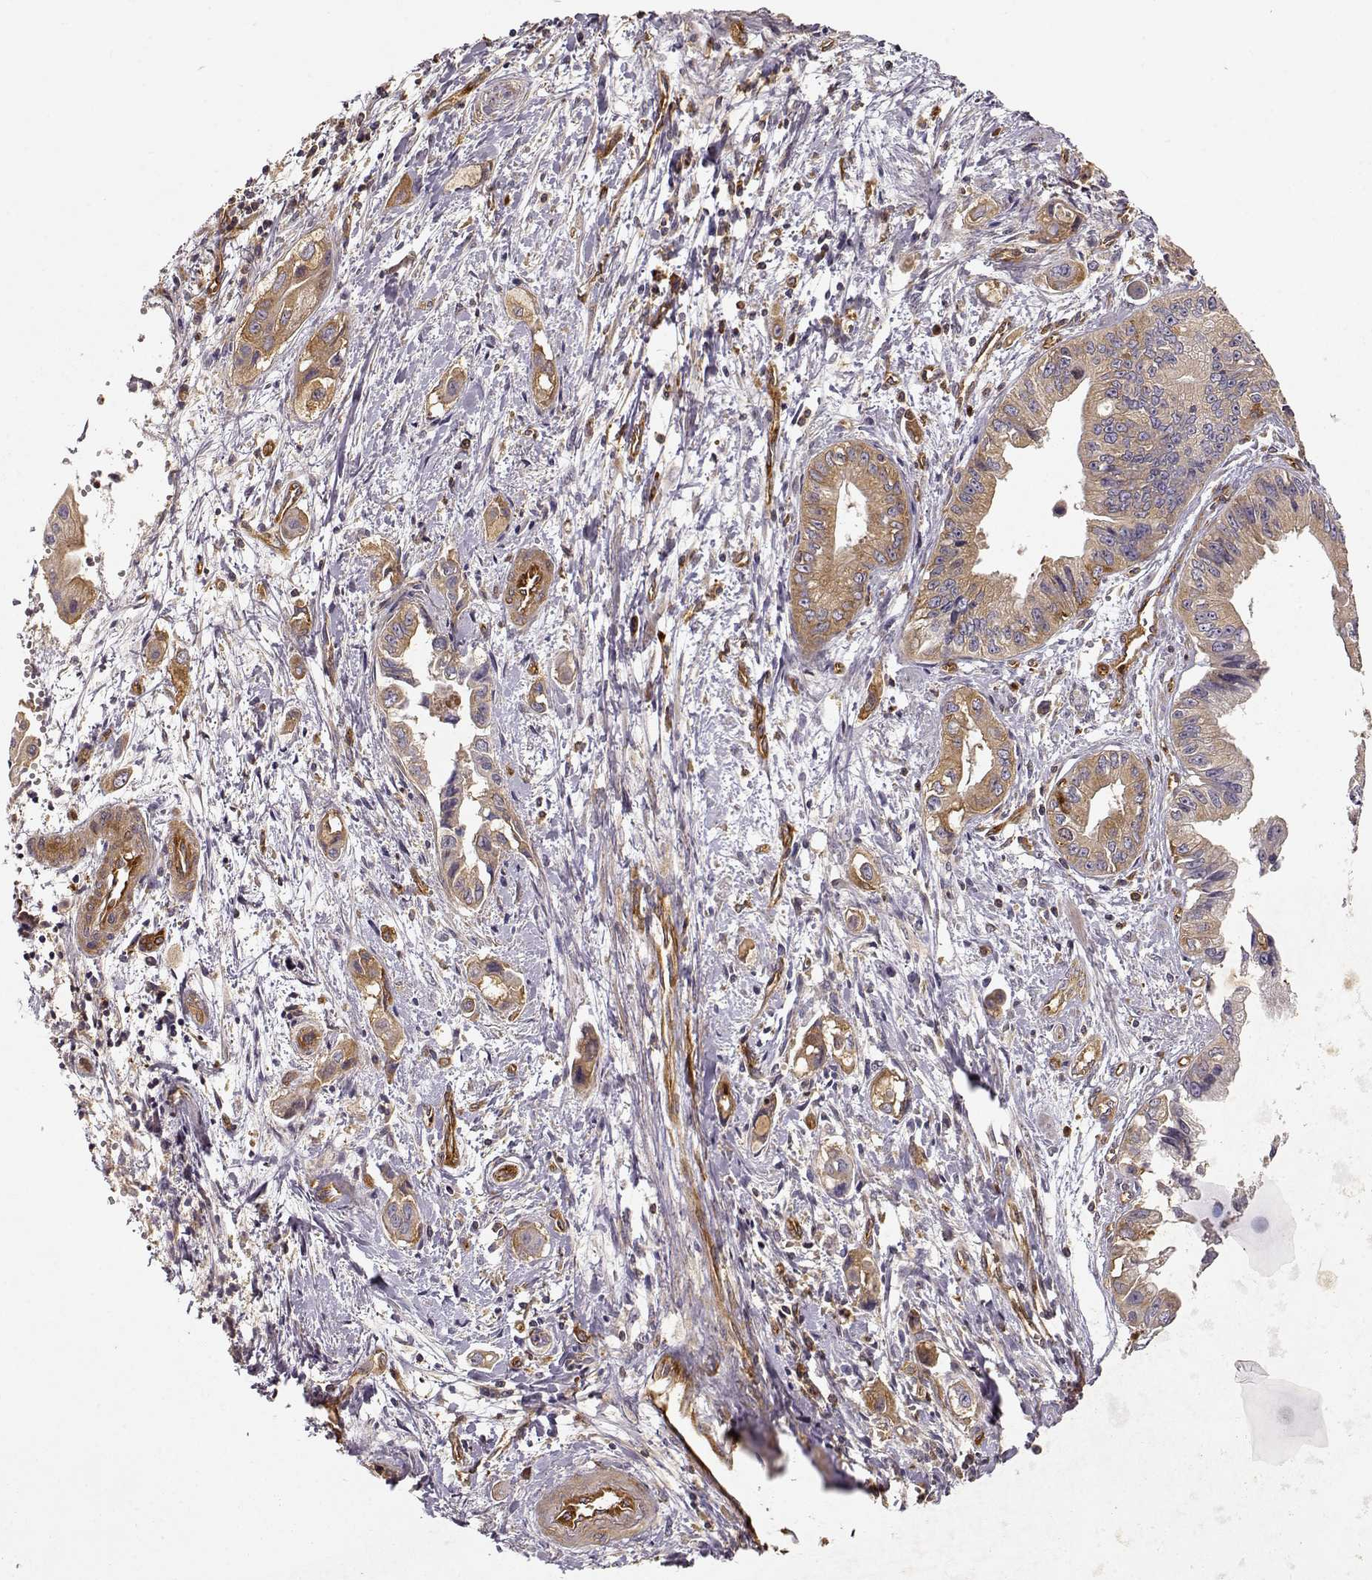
{"staining": {"intensity": "moderate", "quantity": "25%-75%", "location": "cytoplasmic/membranous"}, "tissue": "pancreatic cancer", "cell_type": "Tumor cells", "image_type": "cancer", "snomed": [{"axis": "morphology", "description": "Adenocarcinoma, NOS"}, {"axis": "topography", "description": "Pancreas"}], "caption": "Immunohistochemistry image of neoplastic tissue: human pancreatic cancer (adenocarcinoma) stained using IHC exhibits medium levels of moderate protein expression localized specifically in the cytoplasmic/membranous of tumor cells, appearing as a cytoplasmic/membranous brown color.", "gene": "ARHGEF2", "patient": {"sex": "male", "age": 60}}